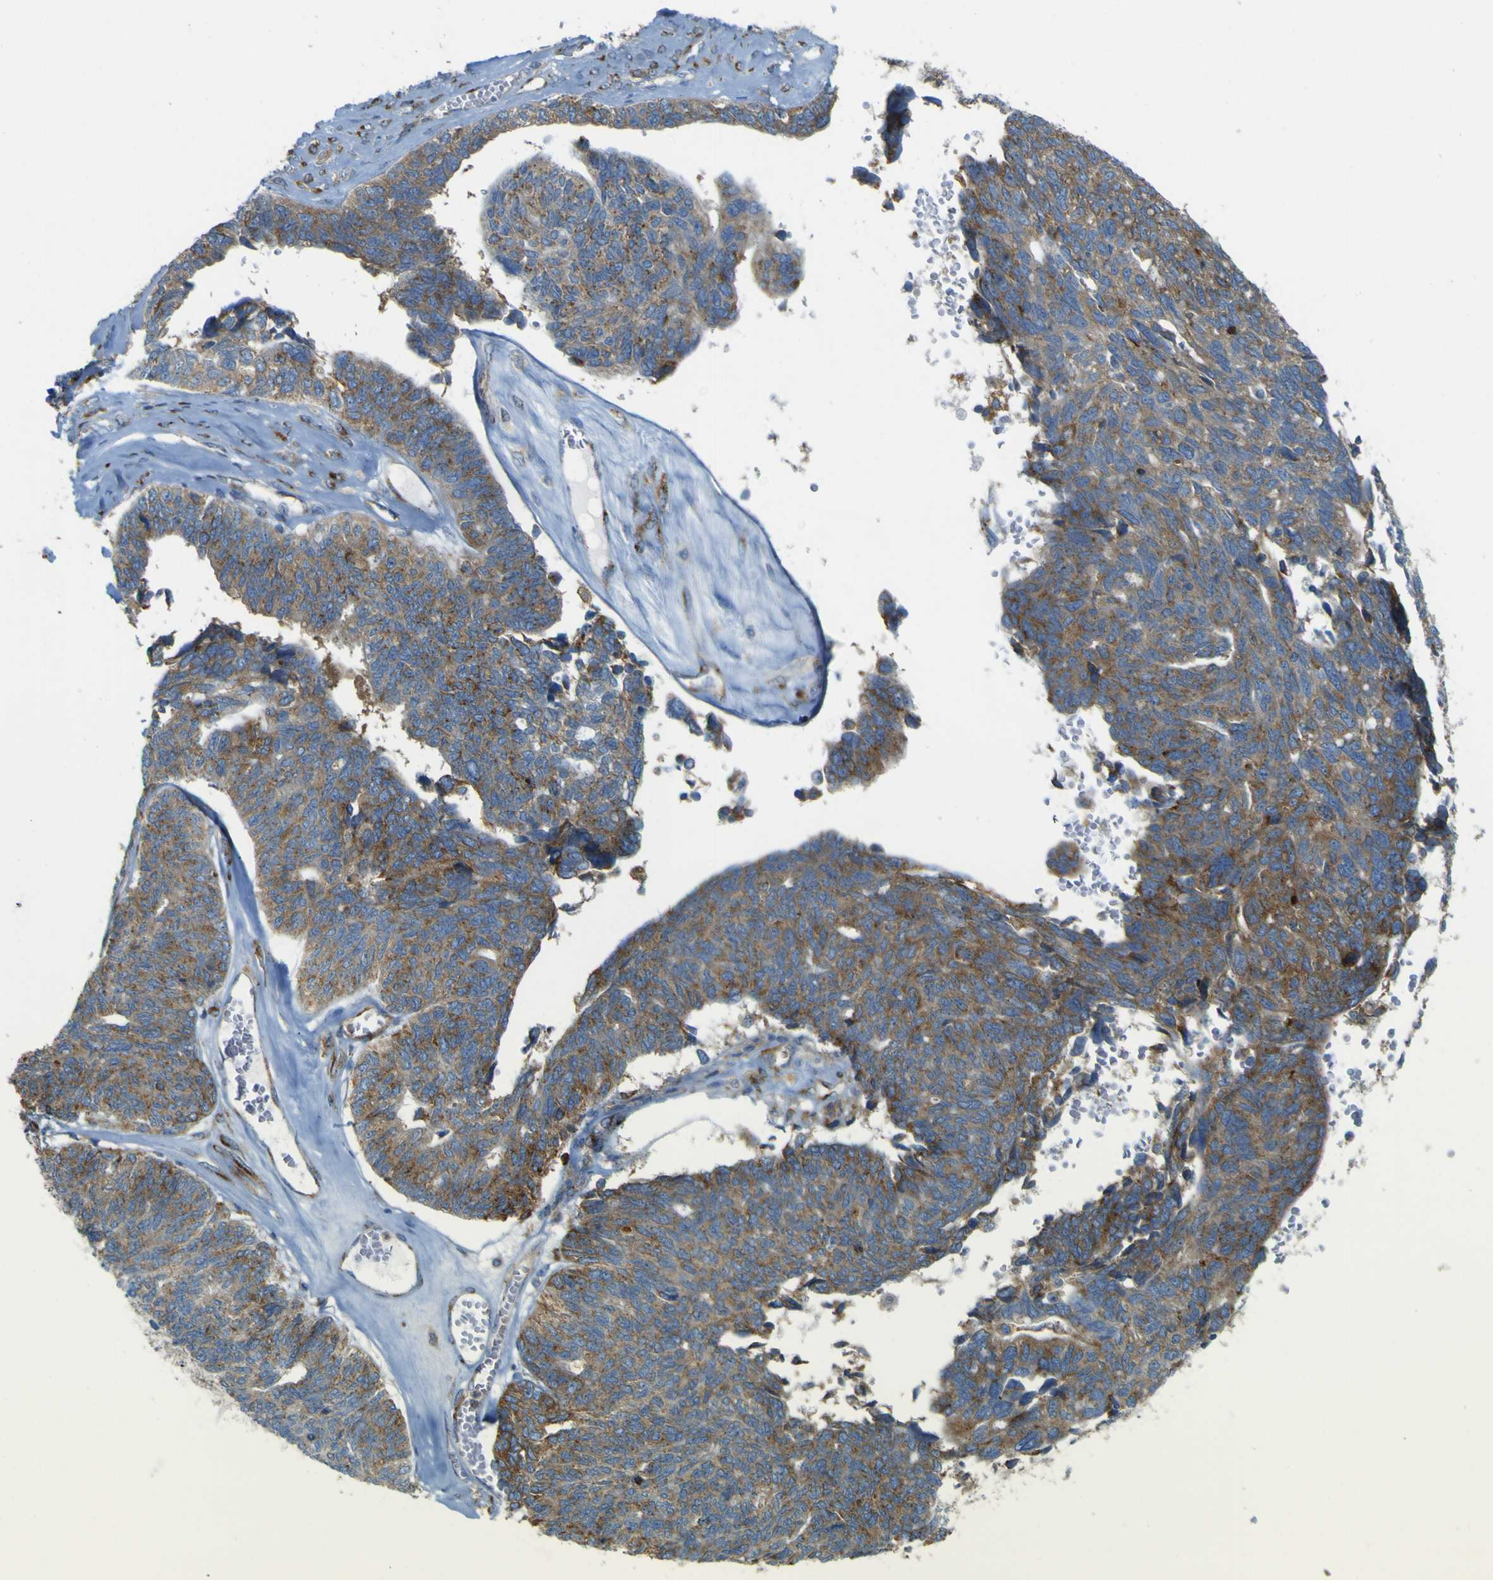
{"staining": {"intensity": "moderate", "quantity": ">75%", "location": "cytoplasmic/membranous"}, "tissue": "ovarian cancer", "cell_type": "Tumor cells", "image_type": "cancer", "snomed": [{"axis": "morphology", "description": "Cystadenocarcinoma, serous, NOS"}, {"axis": "topography", "description": "Ovary"}], "caption": "A high-resolution image shows IHC staining of serous cystadenocarcinoma (ovarian), which exhibits moderate cytoplasmic/membranous positivity in approximately >75% of tumor cells. (DAB = brown stain, brightfield microscopy at high magnification).", "gene": "IGF2R", "patient": {"sex": "female", "age": 79}}